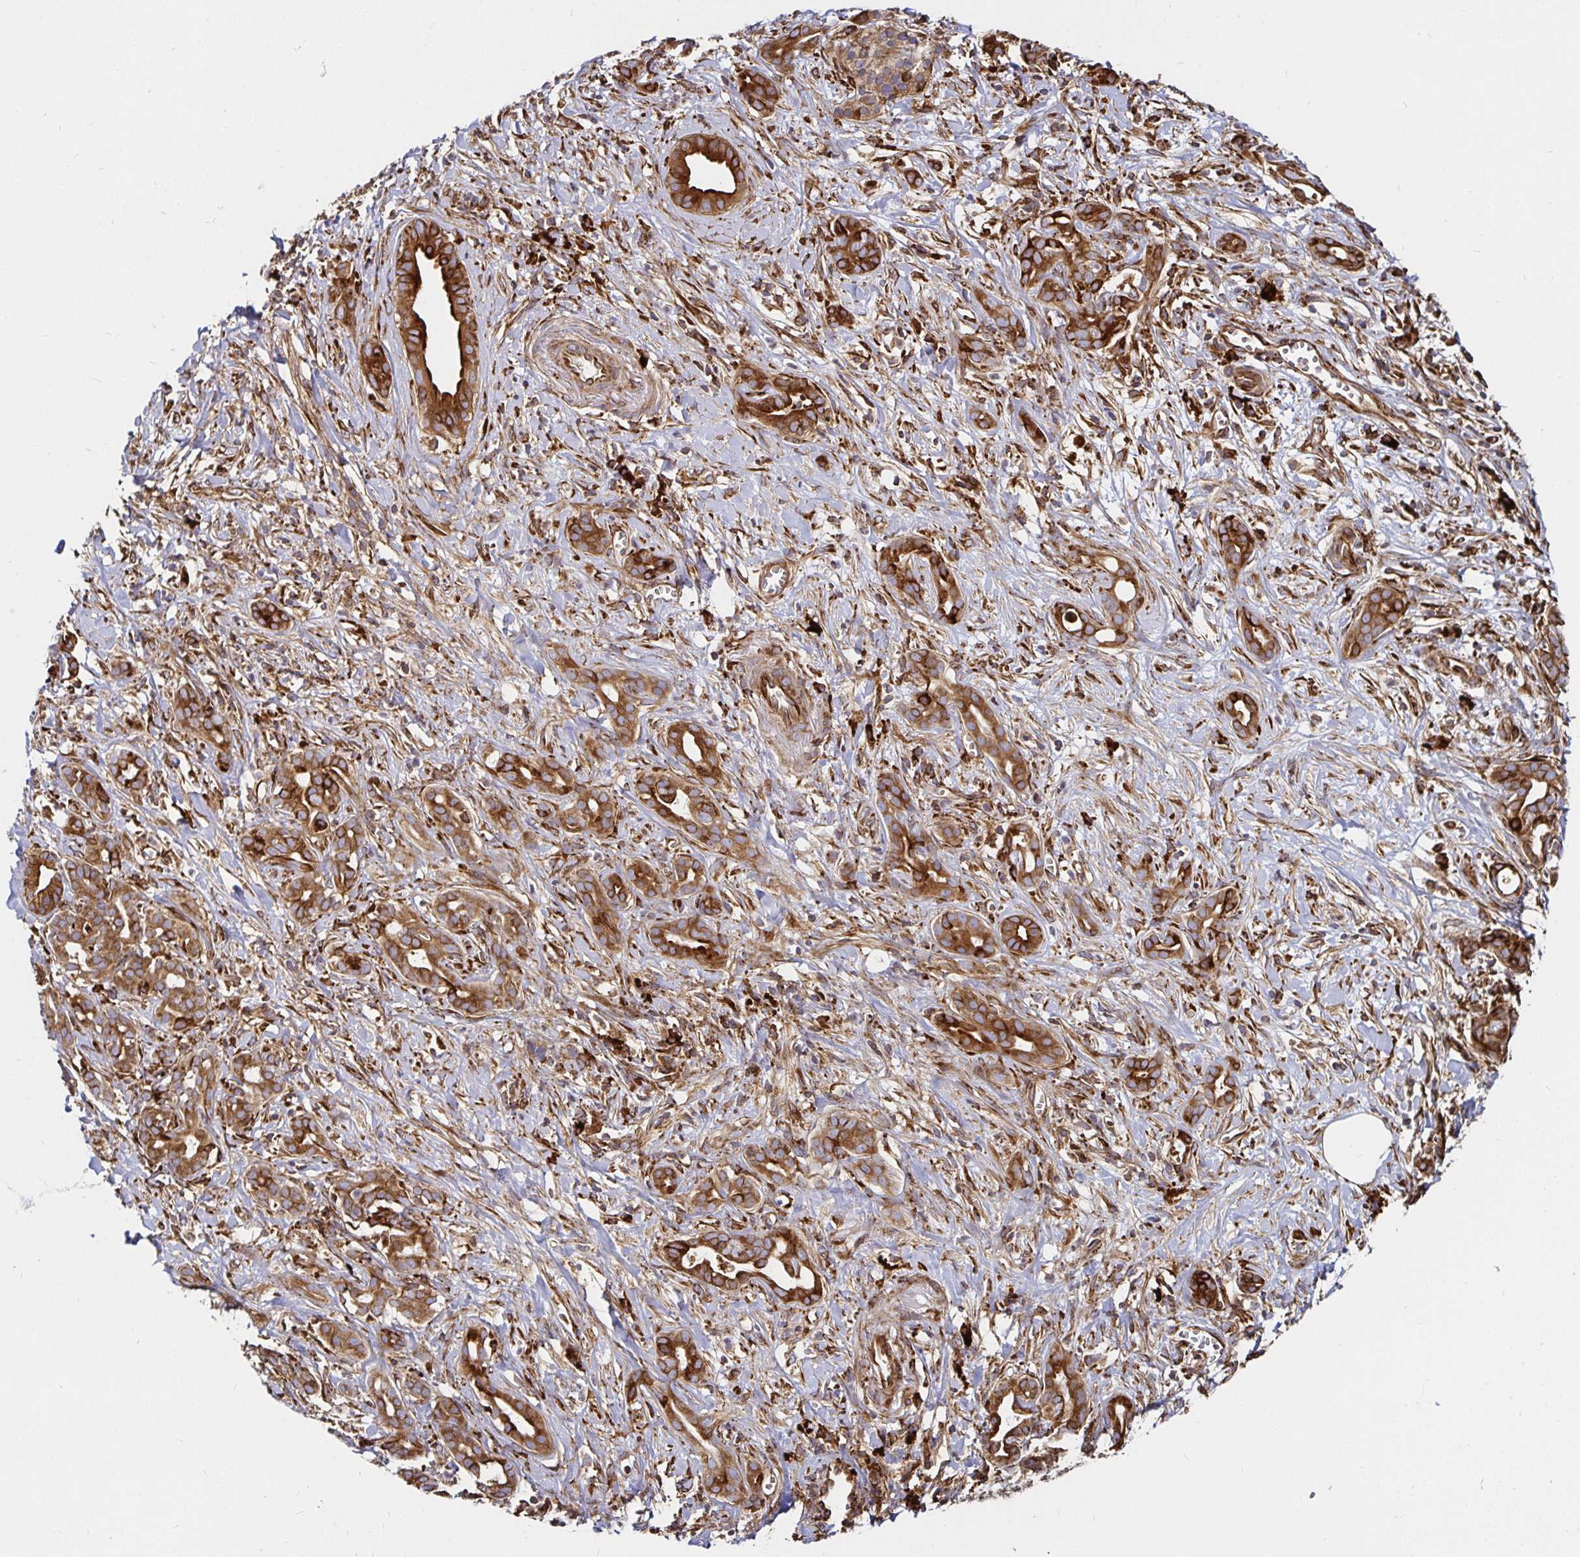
{"staining": {"intensity": "moderate", "quantity": ">75%", "location": "cytoplasmic/membranous"}, "tissue": "pancreatic cancer", "cell_type": "Tumor cells", "image_type": "cancer", "snomed": [{"axis": "morphology", "description": "Adenocarcinoma, NOS"}, {"axis": "topography", "description": "Pancreas"}], "caption": "The histopathology image displays a brown stain indicating the presence of a protein in the cytoplasmic/membranous of tumor cells in pancreatic cancer (adenocarcinoma).", "gene": "SMYD3", "patient": {"sex": "male", "age": 61}}